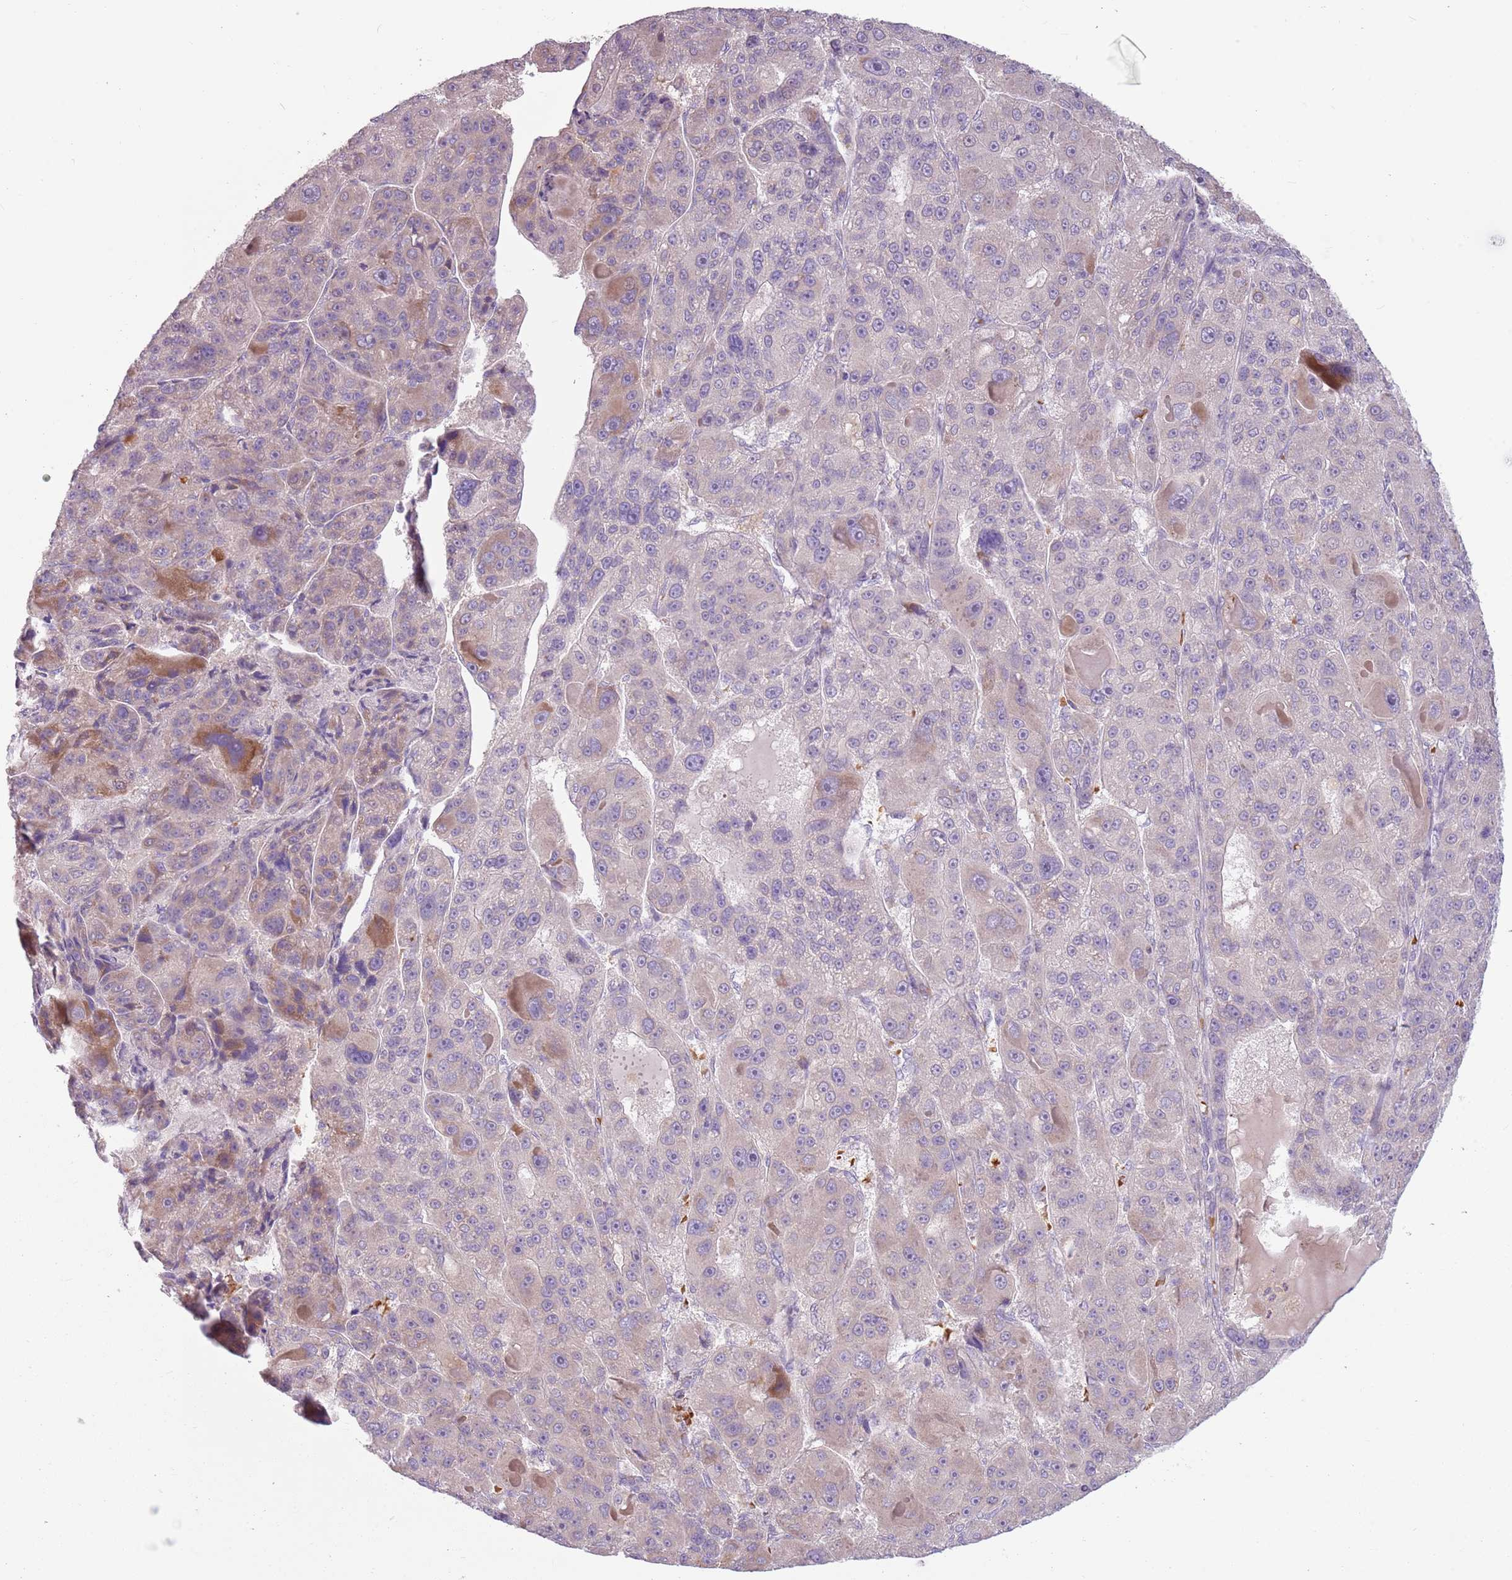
{"staining": {"intensity": "negative", "quantity": "none", "location": "none"}, "tissue": "liver cancer", "cell_type": "Tumor cells", "image_type": "cancer", "snomed": [{"axis": "morphology", "description": "Carcinoma, Hepatocellular, NOS"}, {"axis": "topography", "description": "Liver"}], "caption": "High magnification brightfield microscopy of liver cancer (hepatocellular carcinoma) stained with DAB (brown) and counterstained with hematoxylin (blue): tumor cells show no significant staining.", "gene": "HSPA14", "patient": {"sex": "male", "age": 76}}